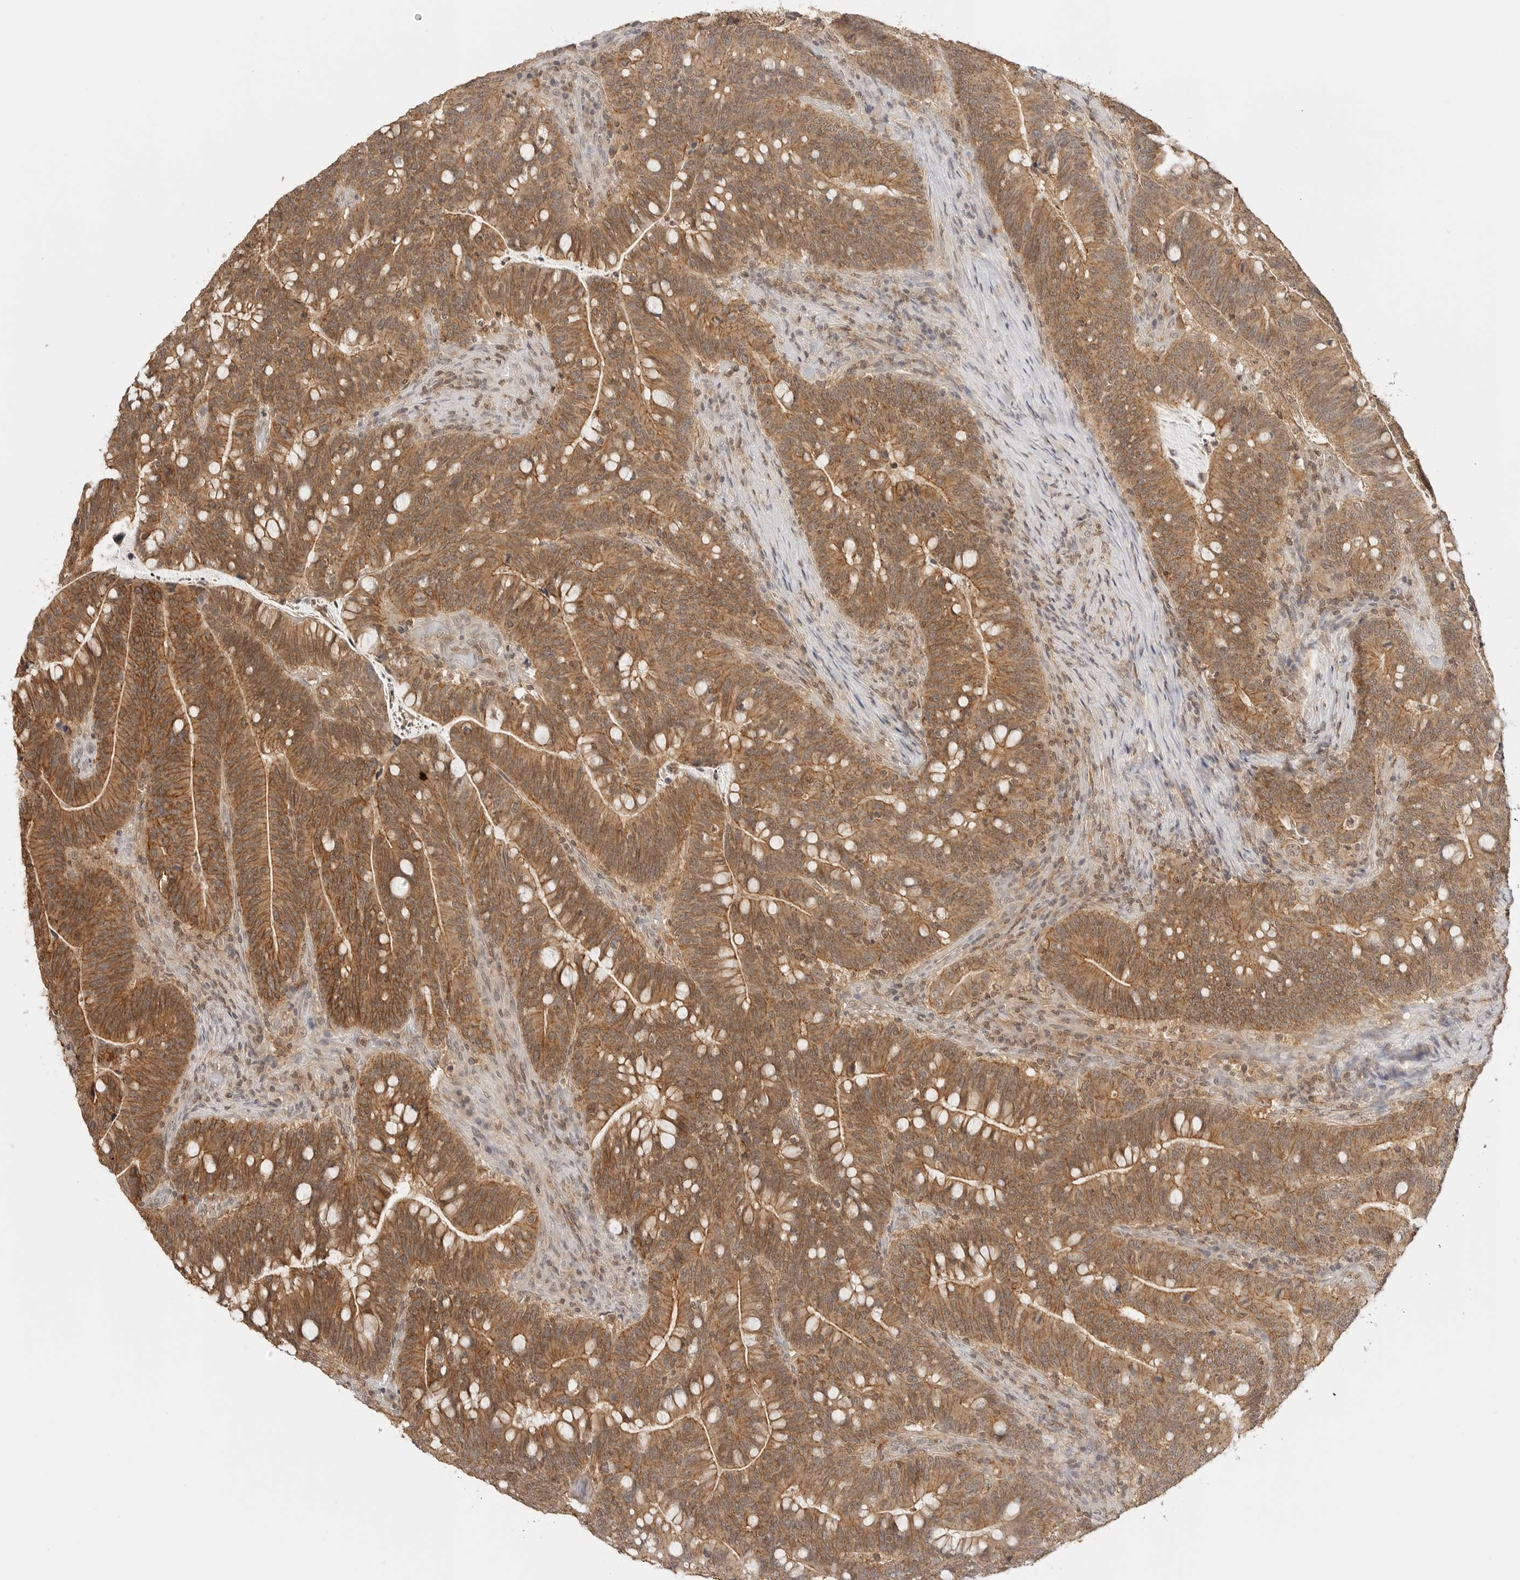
{"staining": {"intensity": "strong", "quantity": ">75%", "location": "cytoplasmic/membranous"}, "tissue": "colorectal cancer", "cell_type": "Tumor cells", "image_type": "cancer", "snomed": [{"axis": "morphology", "description": "Adenocarcinoma, NOS"}, {"axis": "topography", "description": "Colon"}], "caption": "Colorectal adenocarcinoma tissue exhibits strong cytoplasmic/membranous staining in approximately >75% of tumor cells", "gene": "EPHA1", "patient": {"sex": "female", "age": 66}}